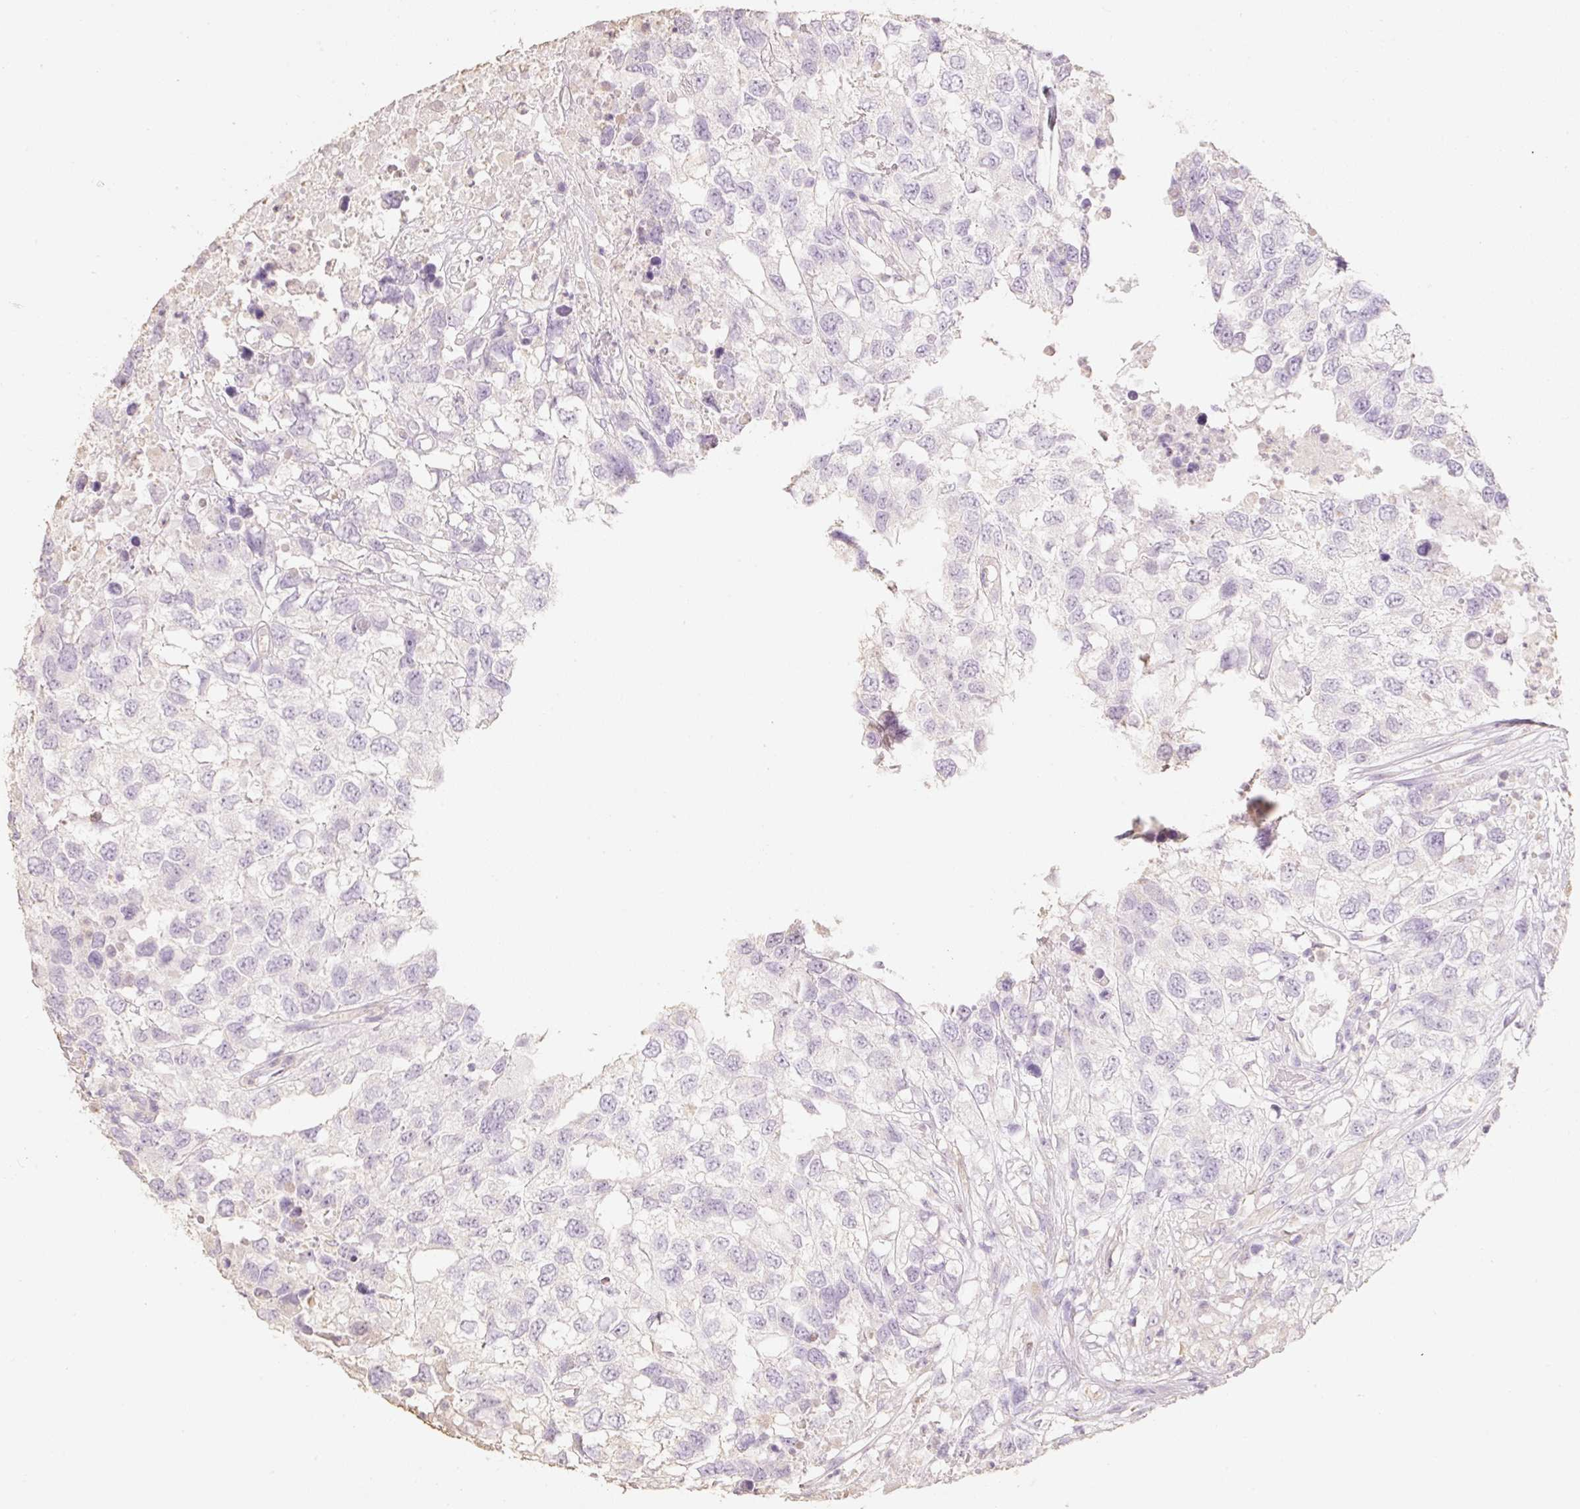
{"staining": {"intensity": "negative", "quantity": "none", "location": "none"}, "tissue": "testis cancer", "cell_type": "Tumor cells", "image_type": "cancer", "snomed": [{"axis": "morphology", "description": "Carcinoma, Embryonal, NOS"}, {"axis": "topography", "description": "Testis"}], "caption": "Immunohistochemistry photomicrograph of testis embryonal carcinoma stained for a protein (brown), which displays no positivity in tumor cells. The staining is performed using DAB (3,3'-diaminobenzidine) brown chromogen with nuclei counter-stained in using hematoxylin.", "gene": "MBOAT7", "patient": {"sex": "male", "age": 83}}